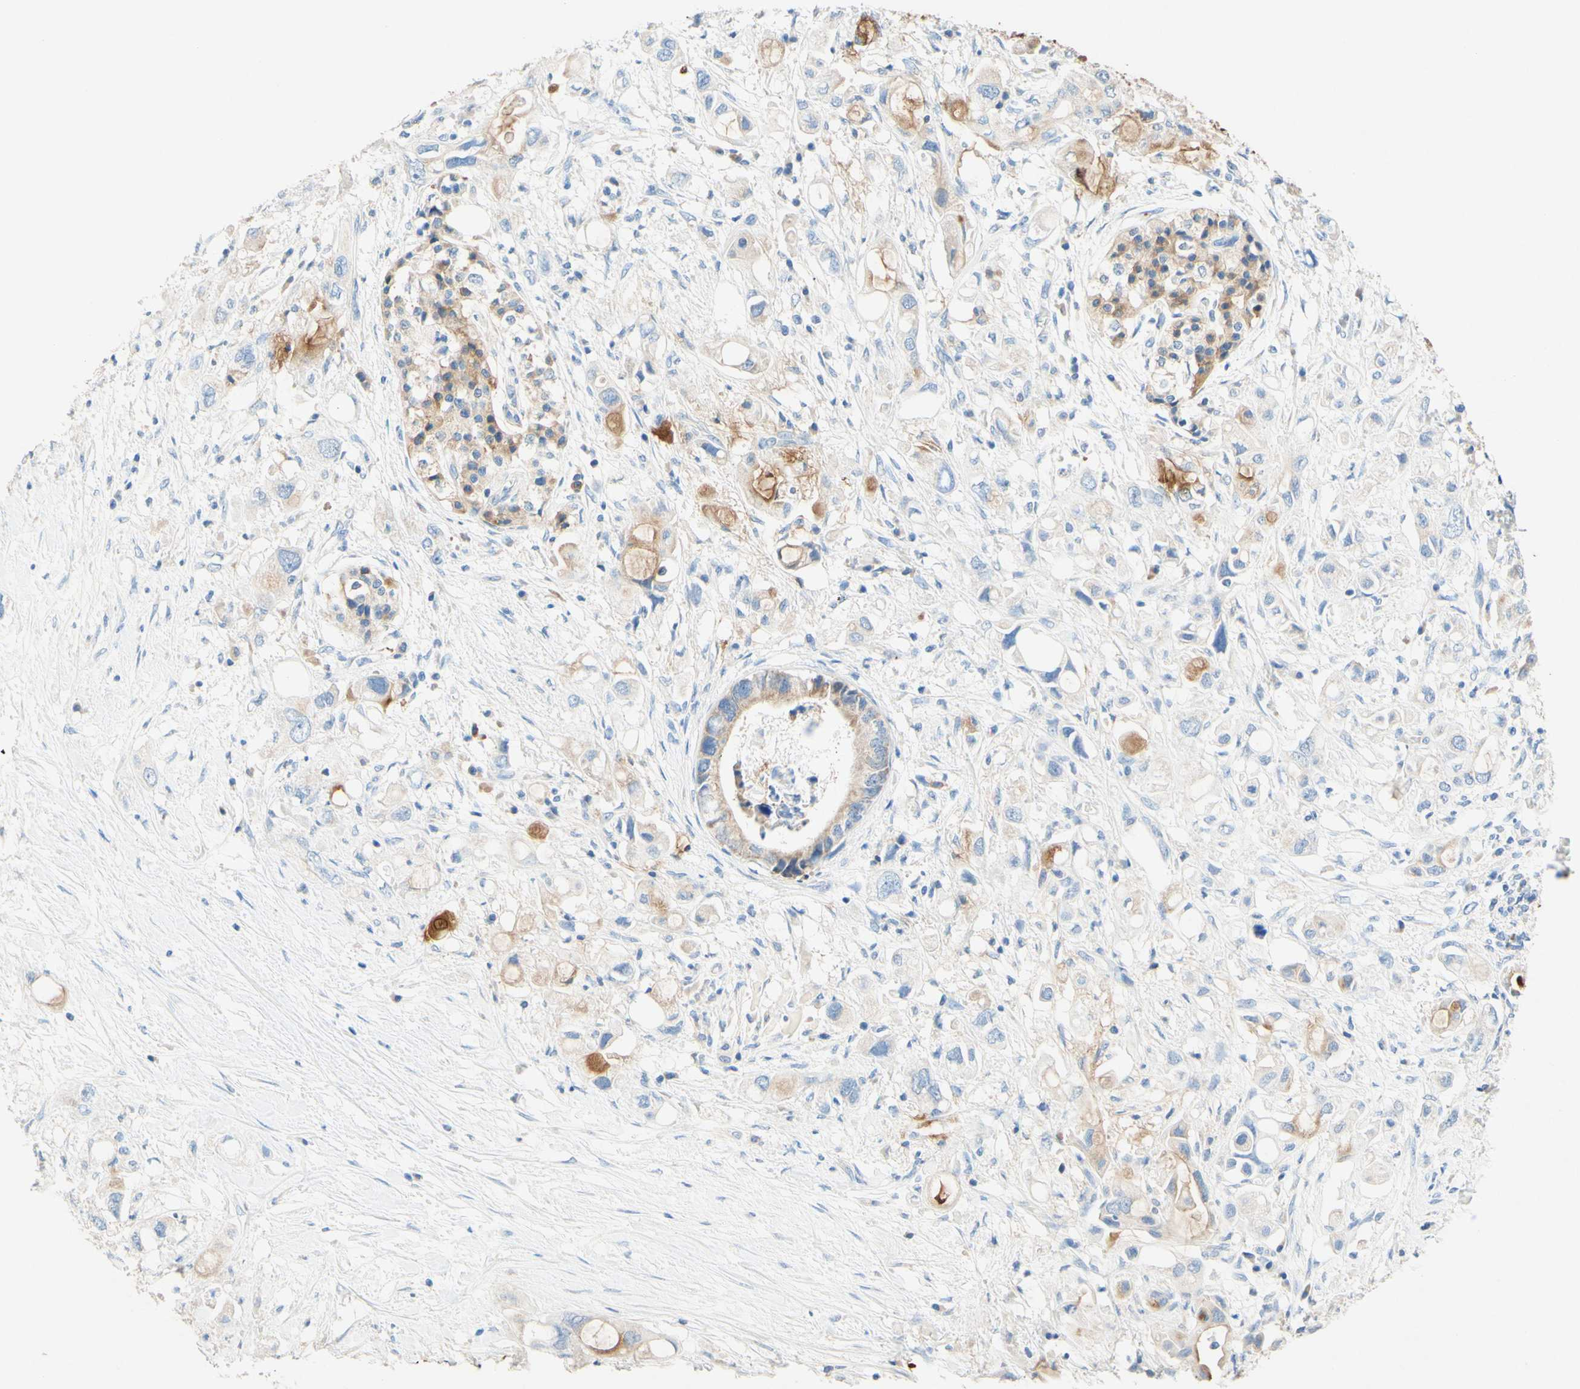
{"staining": {"intensity": "weak", "quantity": "<25%", "location": "cytoplasmic/membranous"}, "tissue": "pancreatic cancer", "cell_type": "Tumor cells", "image_type": "cancer", "snomed": [{"axis": "morphology", "description": "Adenocarcinoma, NOS"}, {"axis": "topography", "description": "Pancreas"}], "caption": "Tumor cells are negative for protein expression in human adenocarcinoma (pancreatic).", "gene": "SLC46A1", "patient": {"sex": "female", "age": 56}}